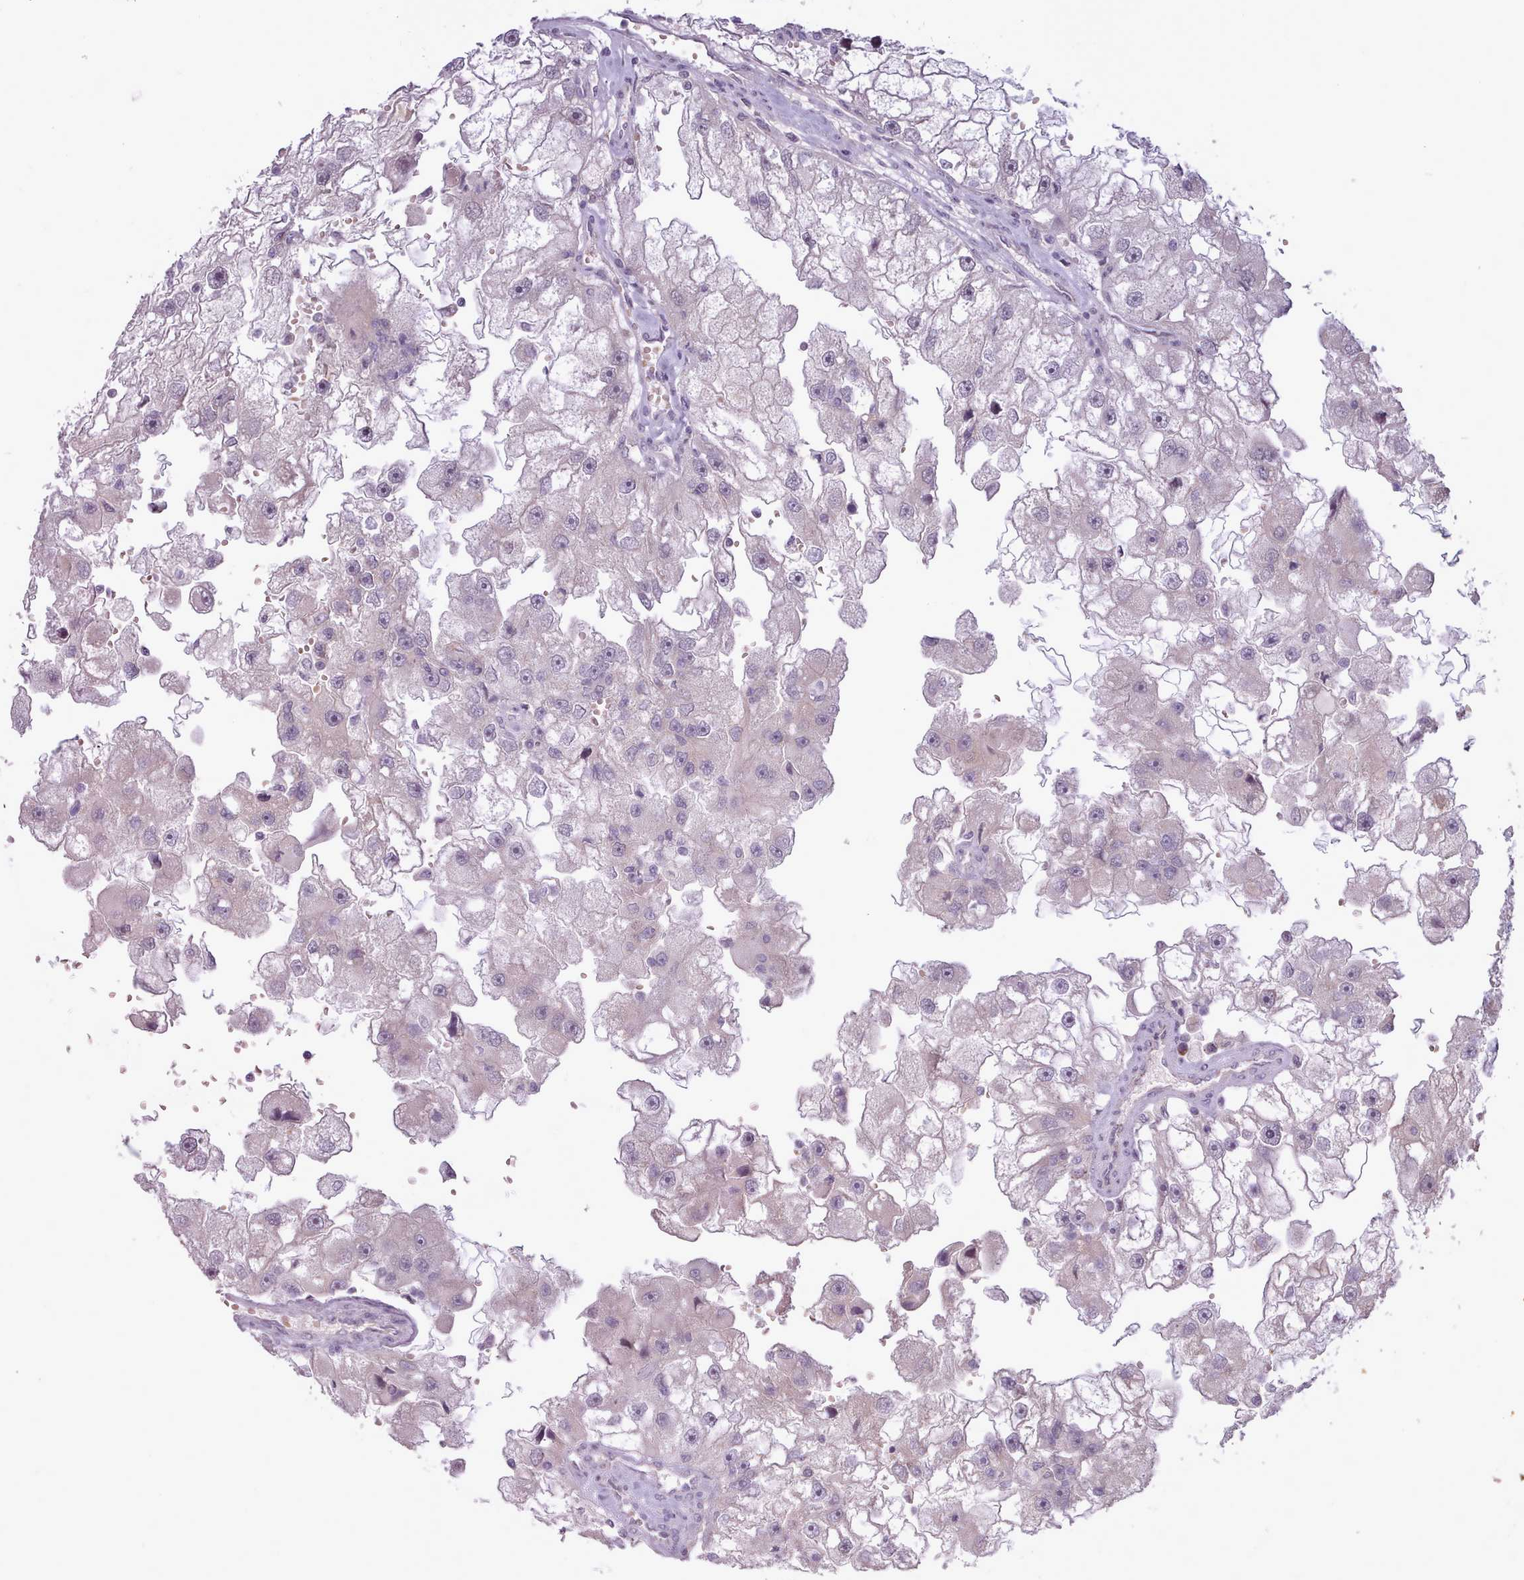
{"staining": {"intensity": "negative", "quantity": "none", "location": "none"}, "tissue": "renal cancer", "cell_type": "Tumor cells", "image_type": "cancer", "snomed": [{"axis": "morphology", "description": "Adenocarcinoma, NOS"}, {"axis": "topography", "description": "Kidney"}], "caption": "Immunohistochemical staining of human renal adenocarcinoma displays no significant staining in tumor cells.", "gene": "LIN7C", "patient": {"sex": "male", "age": 63}}